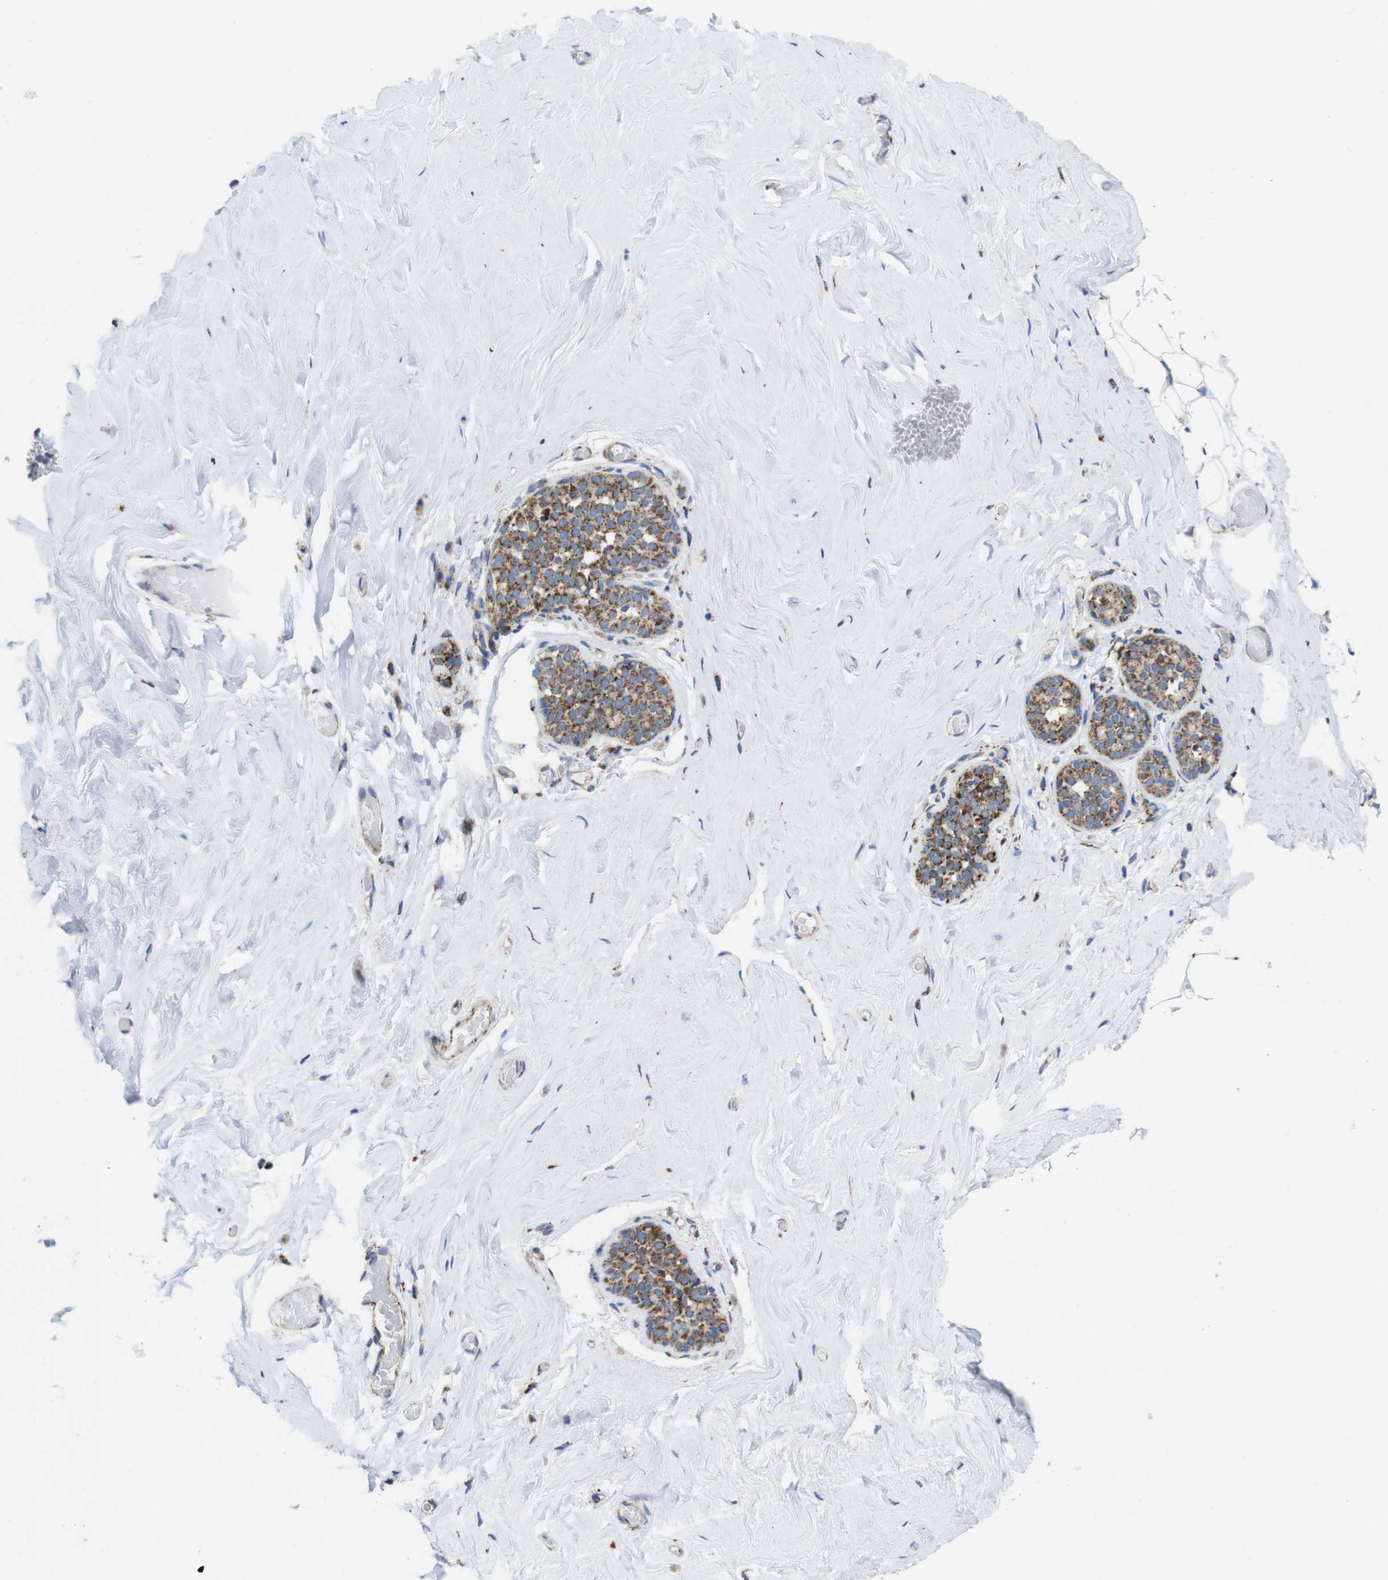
{"staining": {"intensity": "weak", "quantity": "25%-75%", "location": "cytoplasmic/membranous"}, "tissue": "breast", "cell_type": "Adipocytes", "image_type": "normal", "snomed": [{"axis": "morphology", "description": "Normal tissue, NOS"}, {"axis": "topography", "description": "Breast"}], "caption": "Protein expression analysis of normal breast demonstrates weak cytoplasmic/membranous positivity in about 25%-75% of adipocytes.", "gene": "TMEM192", "patient": {"sex": "female", "age": 75}}